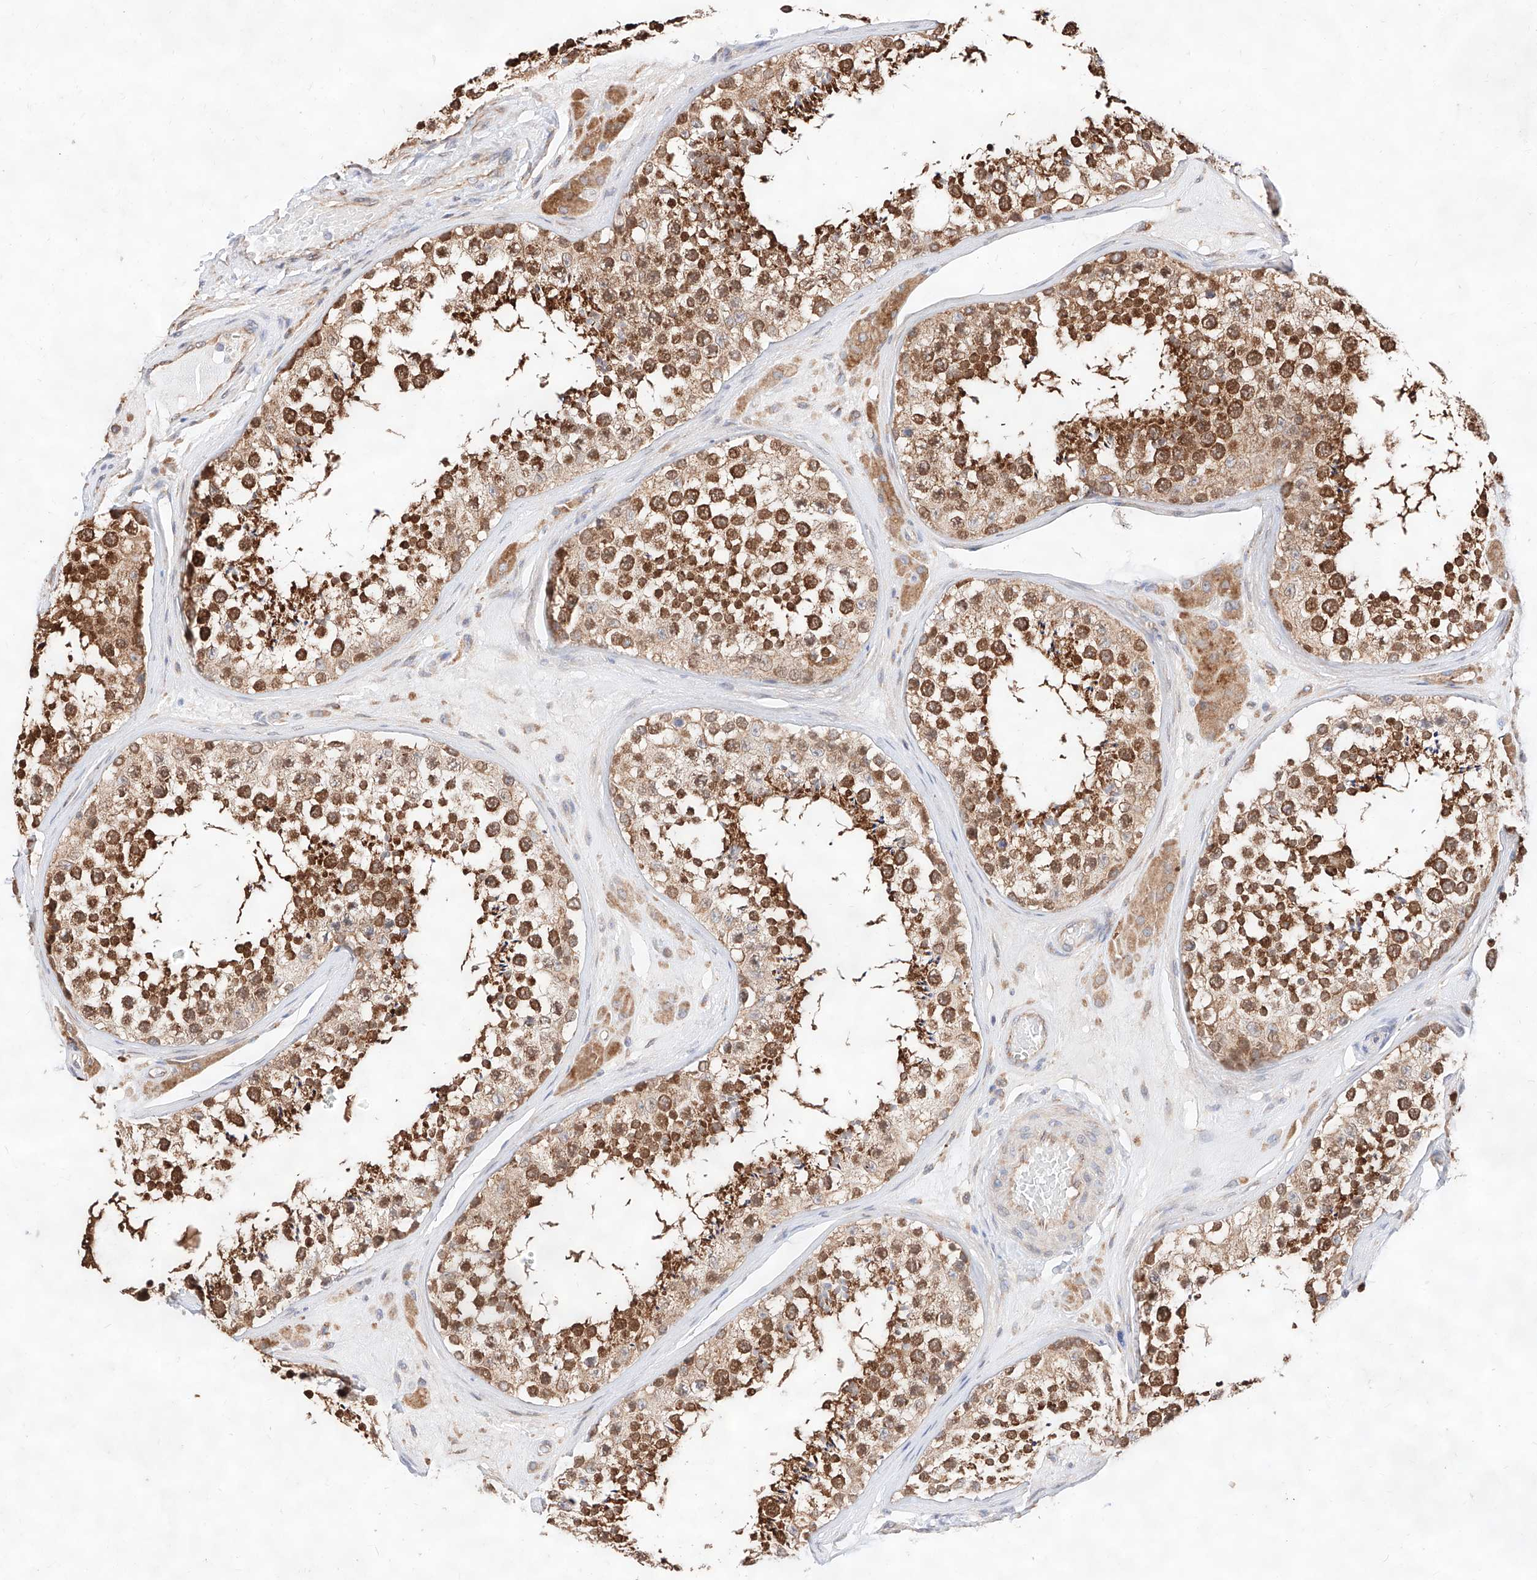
{"staining": {"intensity": "moderate", "quantity": ">75%", "location": "cytoplasmic/membranous,nuclear"}, "tissue": "testis", "cell_type": "Cells in seminiferous ducts", "image_type": "normal", "snomed": [{"axis": "morphology", "description": "Normal tissue, NOS"}, {"axis": "topography", "description": "Testis"}], "caption": "Protein staining of benign testis demonstrates moderate cytoplasmic/membranous,nuclear staining in about >75% of cells in seminiferous ducts. The staining was performed using DAB (3,3'-diaminobenzidine) to visualize the protein expression in brown, while the nuclei were stained in blue with hematoxylin (Magnification: 20x).", "gene": "ATP9B", "patient": {"sex": "male", "age": 46}}